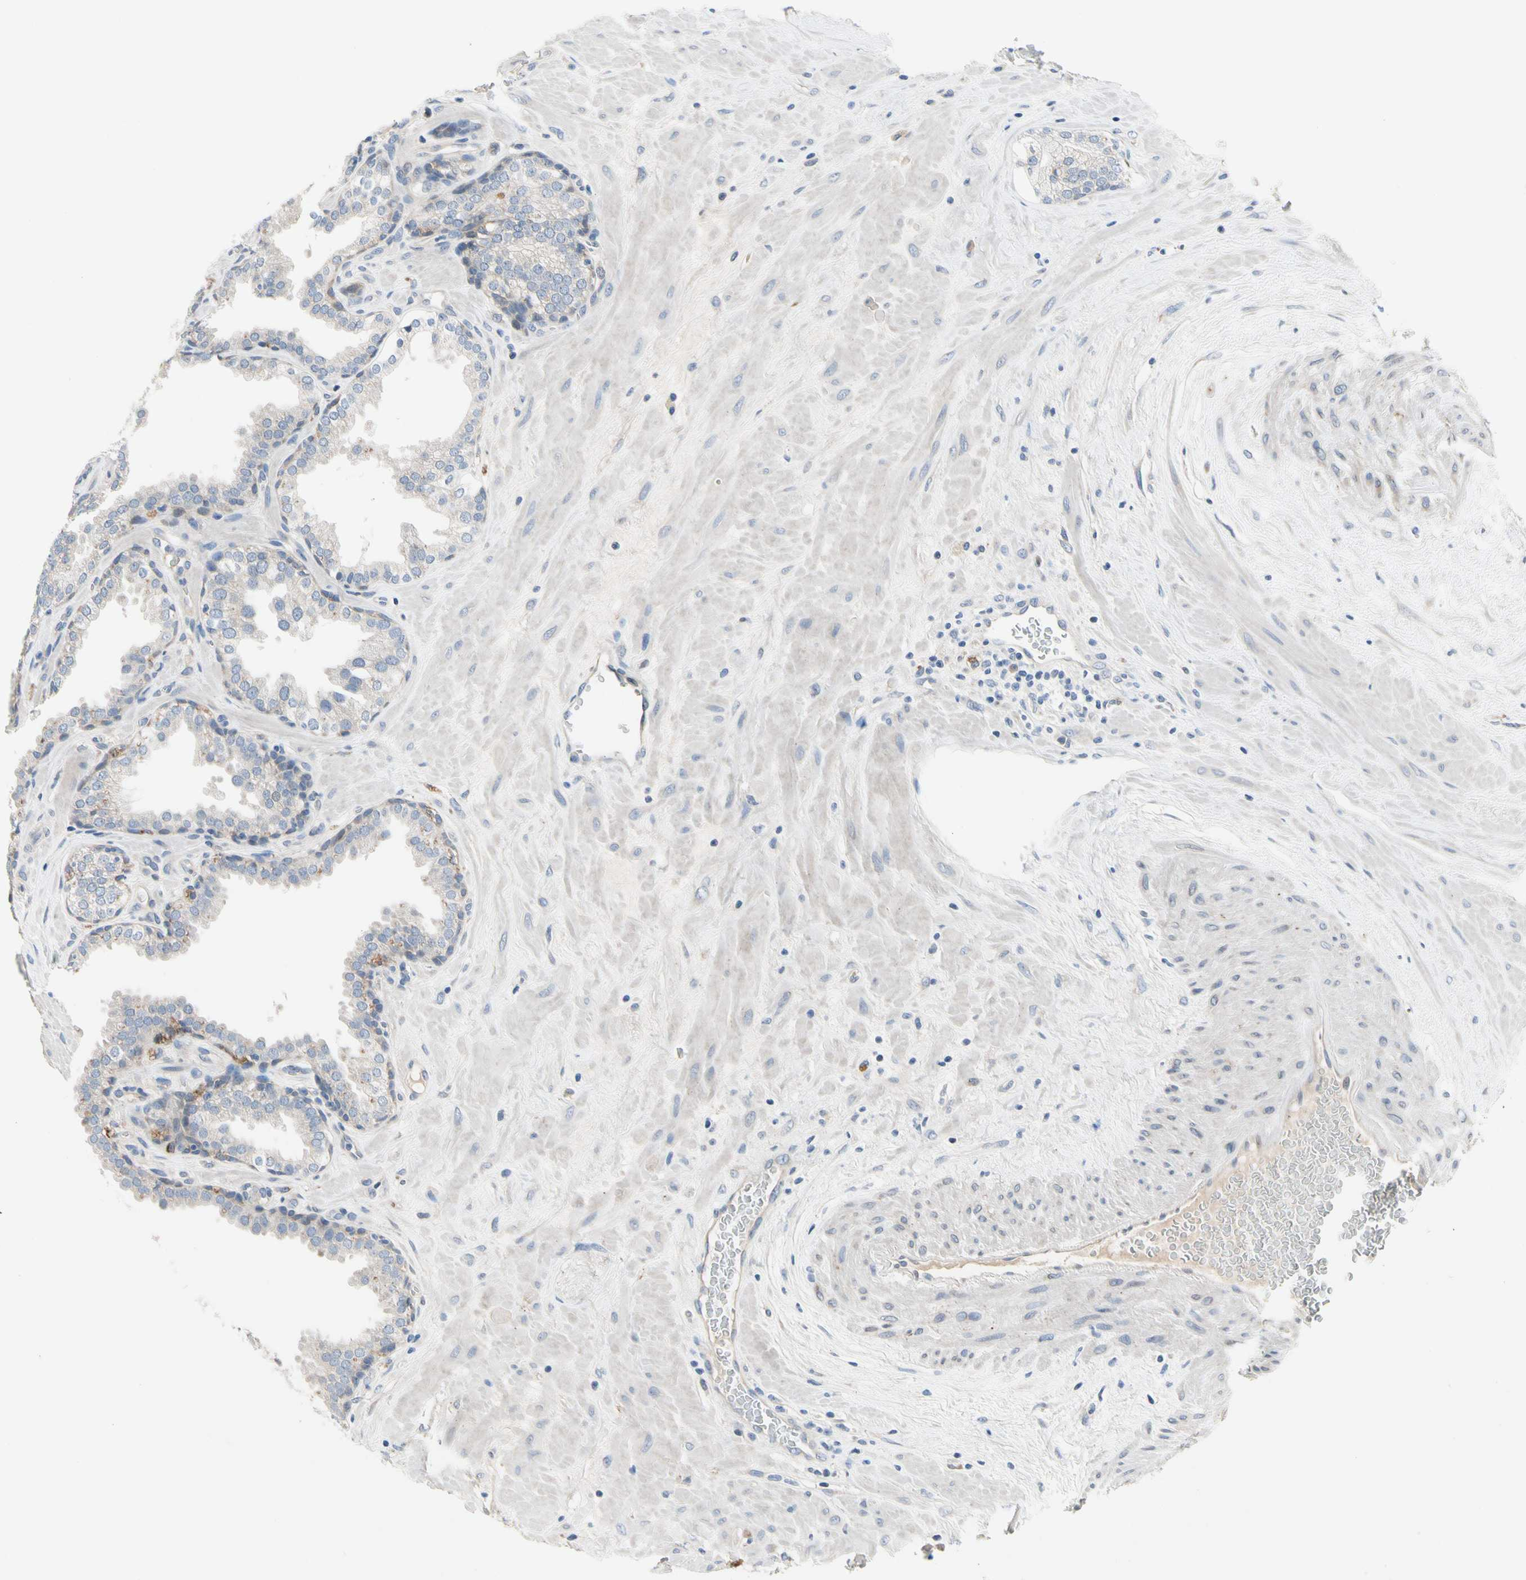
{"staining": {"intensity": "negative", "quantity": "none", "location": "none"}, "tissue": "prostate", "cell_type": "Glandular cells", "image_type": "normal", "snomed": [{"axis": "morphology", "description": "Normal tissue, NOS"}, {"axis": "topography", "description": "Prostate"}], "caption": "This is an immunohistochemistry histopathology image of benign prostate. There is no positivity in glandular cells.", "gene": "GAS6", "patient": {"sex": "male", "age": 51}}